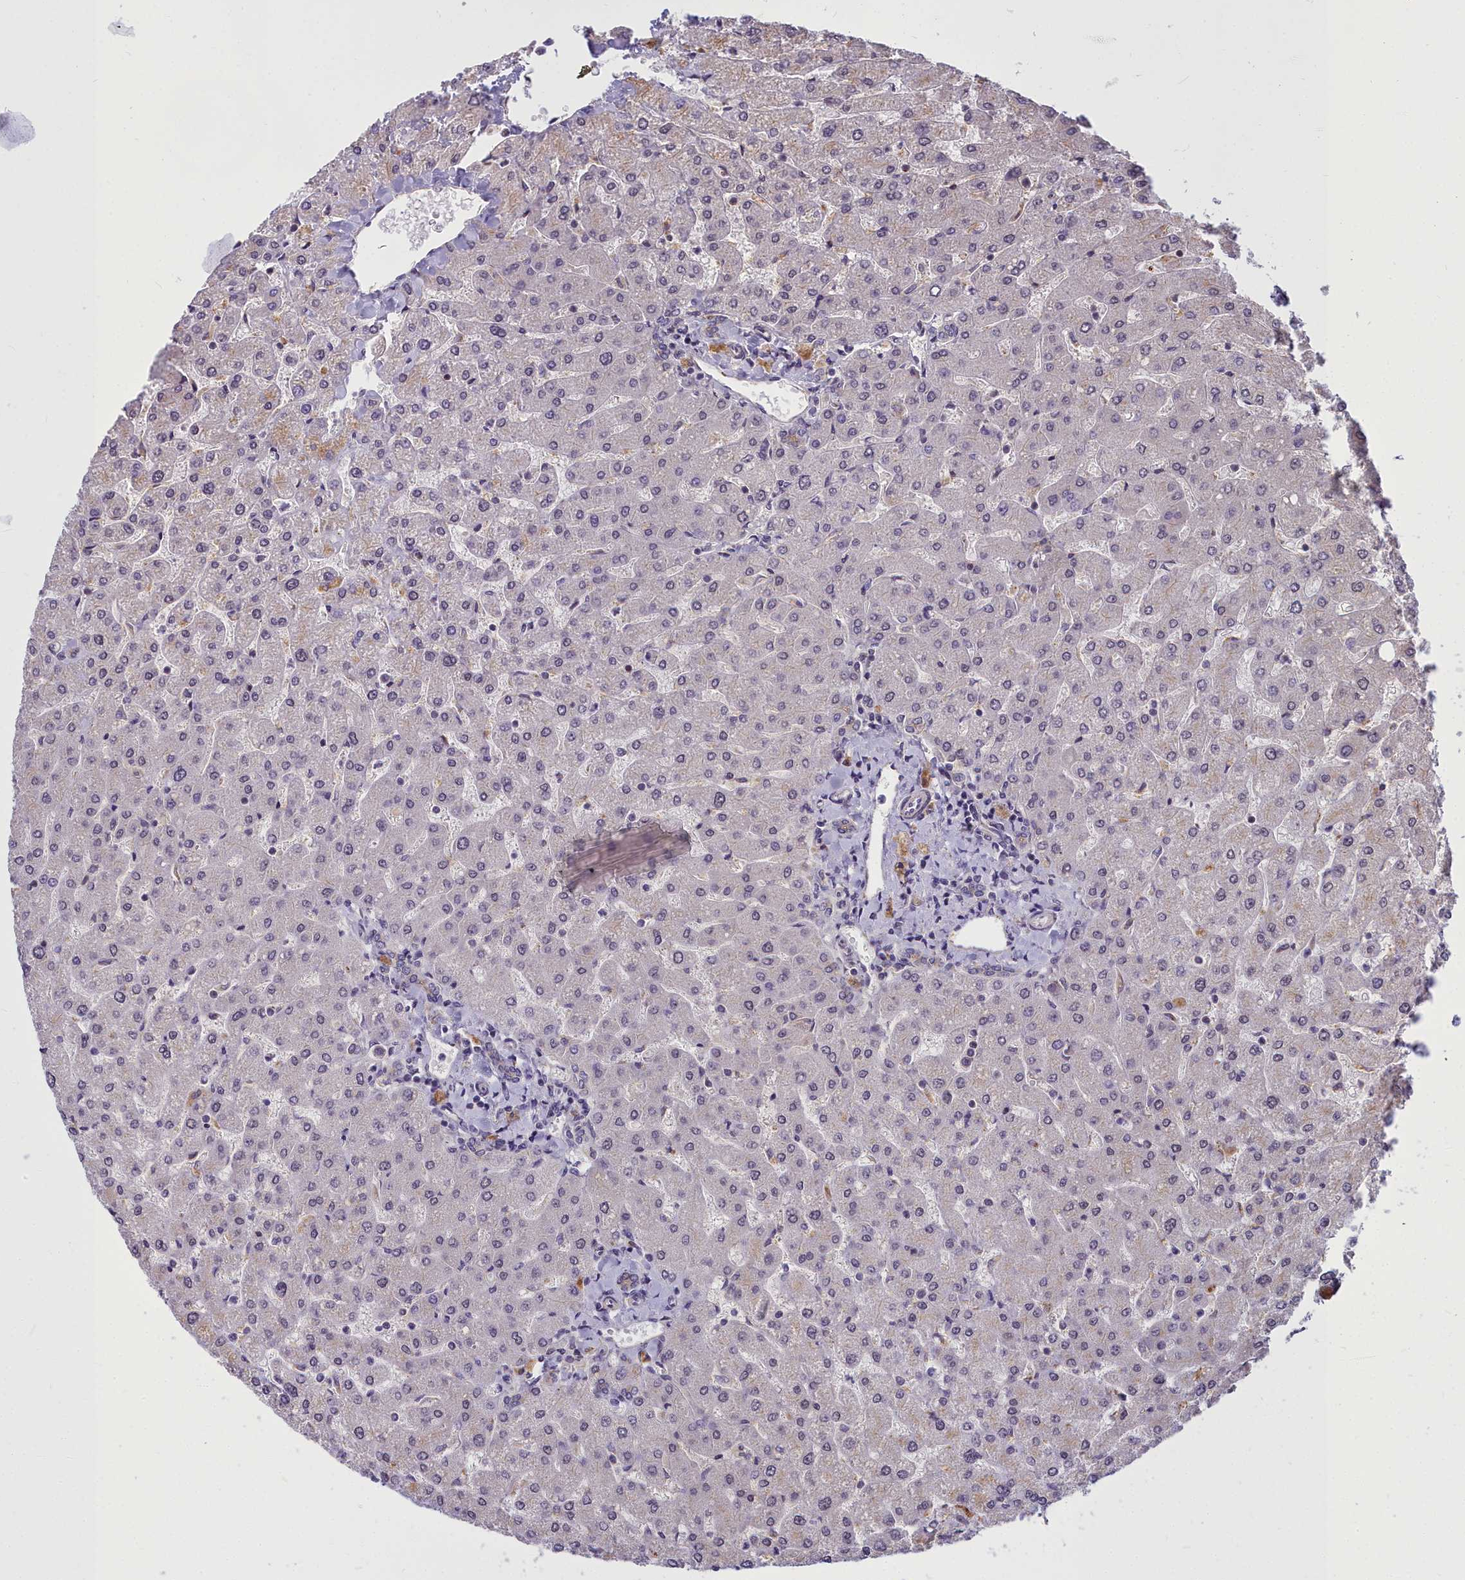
{"staining": {"intensity": "negative", "quantity": "none", "location": "none"}, "tissue": "liver", "cell_type": "Cholangiocytes", "image_type": "normal", "snomed": [{"axis": "morphology", "description": "Normal tissue, NOS"}, {"axis": "topography", "description": "Liver"}], "caption": "An immunohistochemistry (IHC) photomicrograph of unremarkable liver is shown. There is no staining in cholangiocytes of liver. The staining is performed using DAB (3,3'-diaminobenzidine) brown chromogen with nuclei counter-stained in using hematoxylin.", "gene": "GLYATL3", "patient": {"sex": "male", "age": 55}}